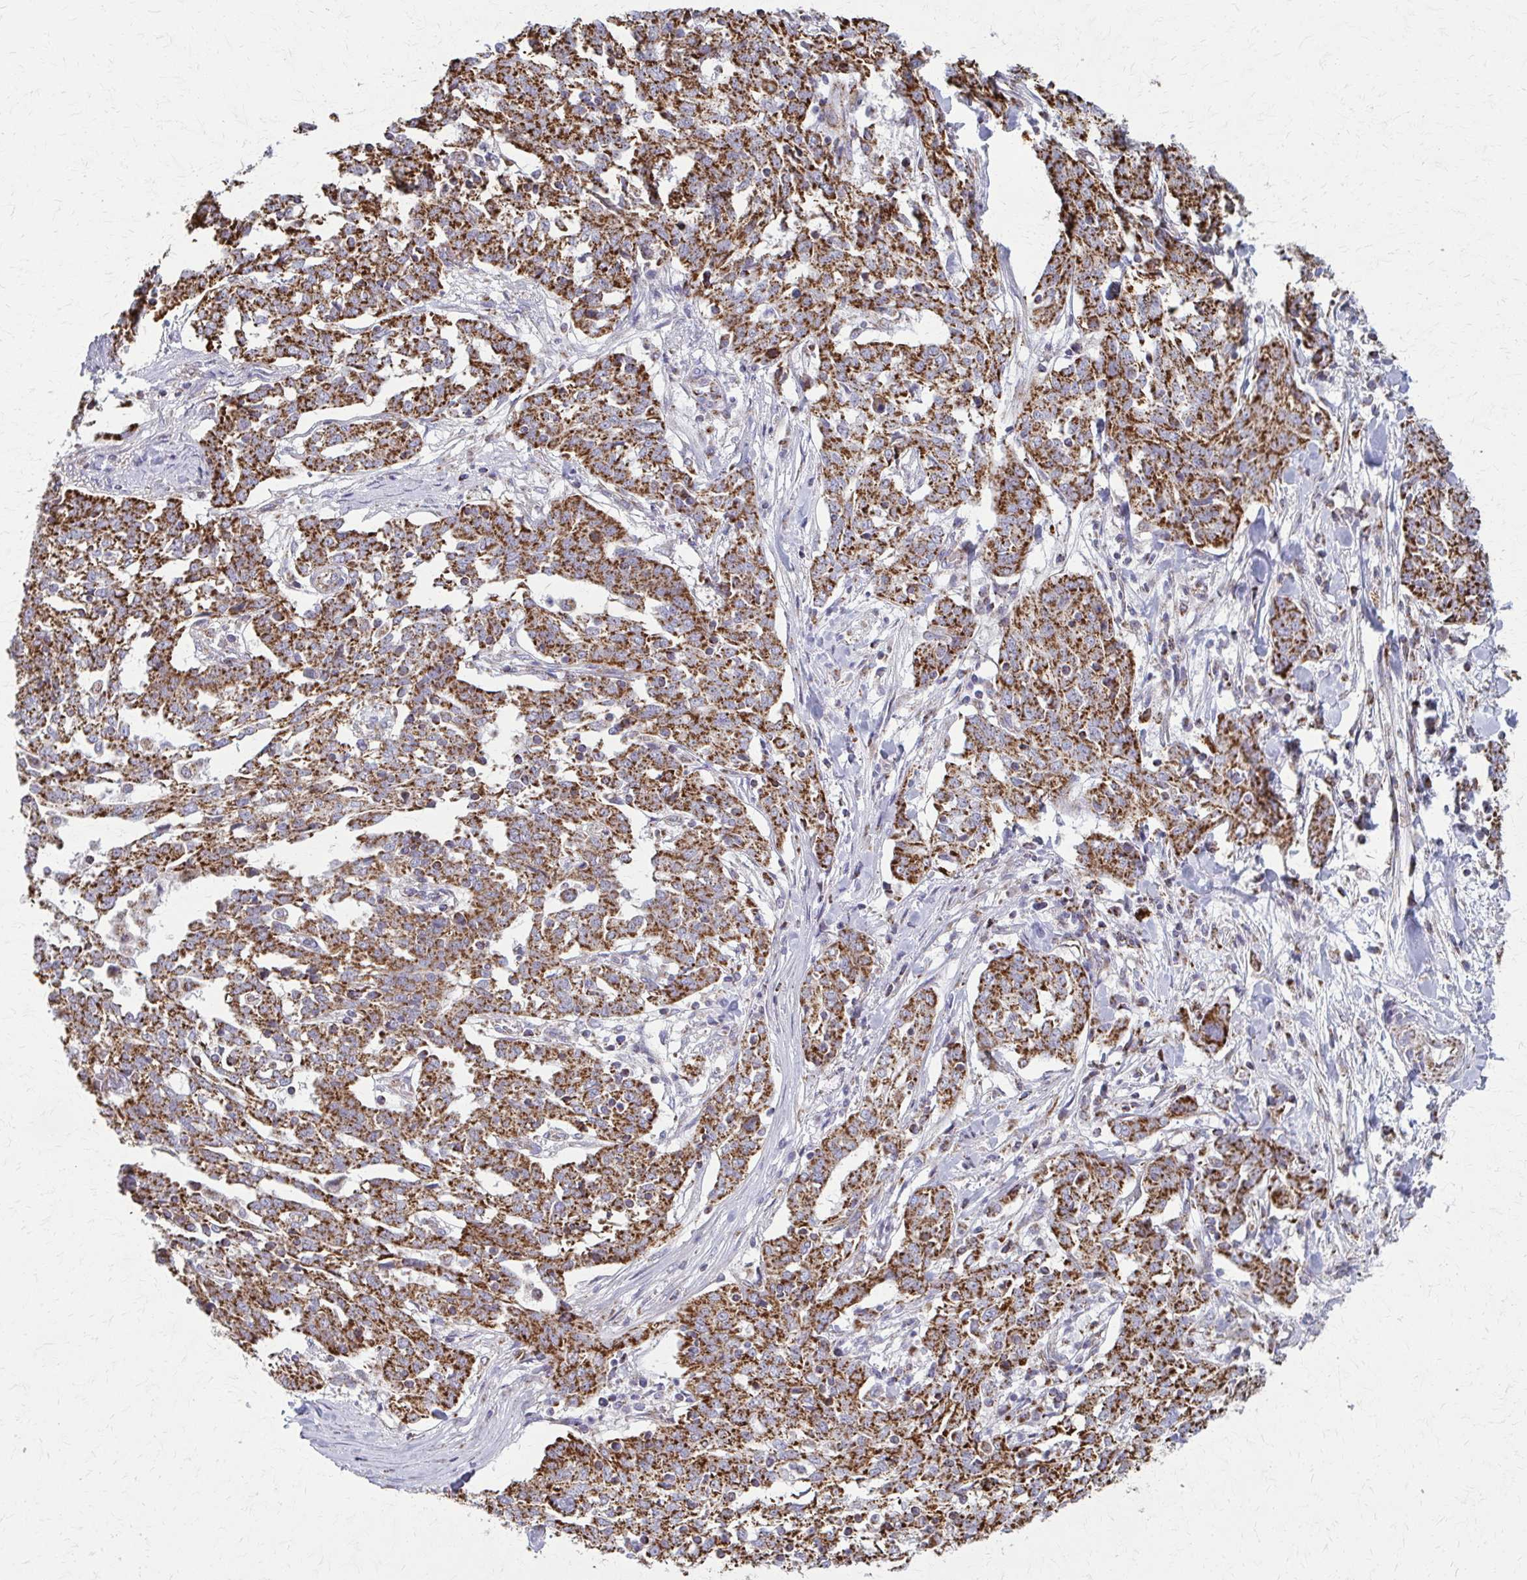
{"staining": {"intensity": "strong", "quantity": ">75%", "location": "cytoplasmic/membranous"}, "tissue": "ovarian cancer", "cell_type": "Tumor cells", "image_type": "cancer", "snomed": [{"axis": "morphology", "description": "Cystadenocarcinoma, serous, NOS"}, {"axis": "topography", "description": "Ovary"}], "caption": "A brown stain shows strong cytoplasmic/membranous staining of a protein in human serous cystadenocarcinoma (ovarian) tumor cells.", "gene": "TVP23A", "patient": {"sex": "female", "age": 67}}